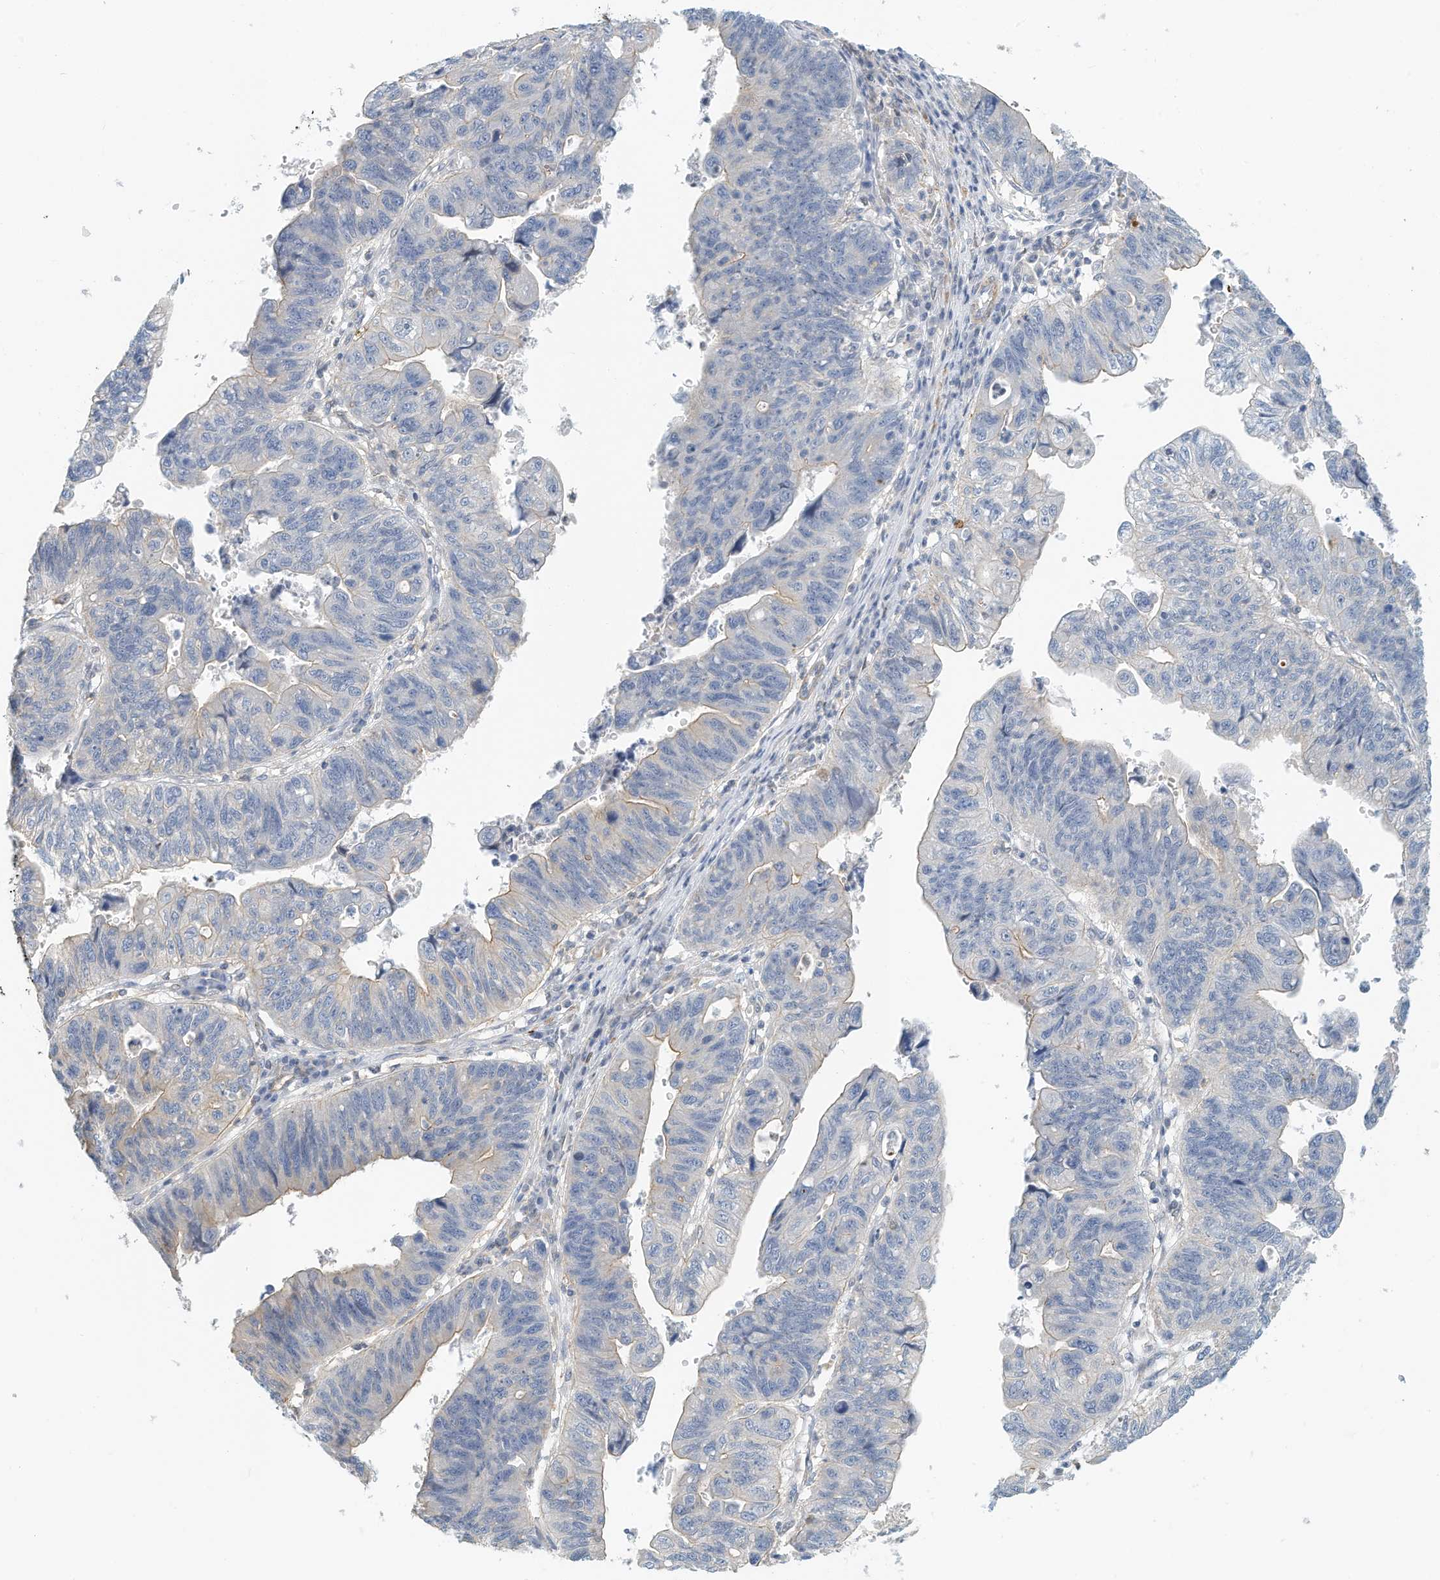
{"staining": {"intensity": "moderate", "quantity": "25%-75%", "location": "cytoplasmic/membranous"}, "tissue": "stomach cancer", "cell_type": "Tumor cells", "image_type": "cancer", "snomed": [{"axis": "morphology", "description": "Adenocarcinoma, NOS"}, {"axis": "topography", "description": "Stomach"}], "caption": "Stomach cancer tissue reveals moderate cytoplasmic/membranous staining in approximately 25%-75% of tumor cells, visualized by immunohistochemistry.", "gene": "MICAL1", "patient": {"sex": "male", "age": 59}}